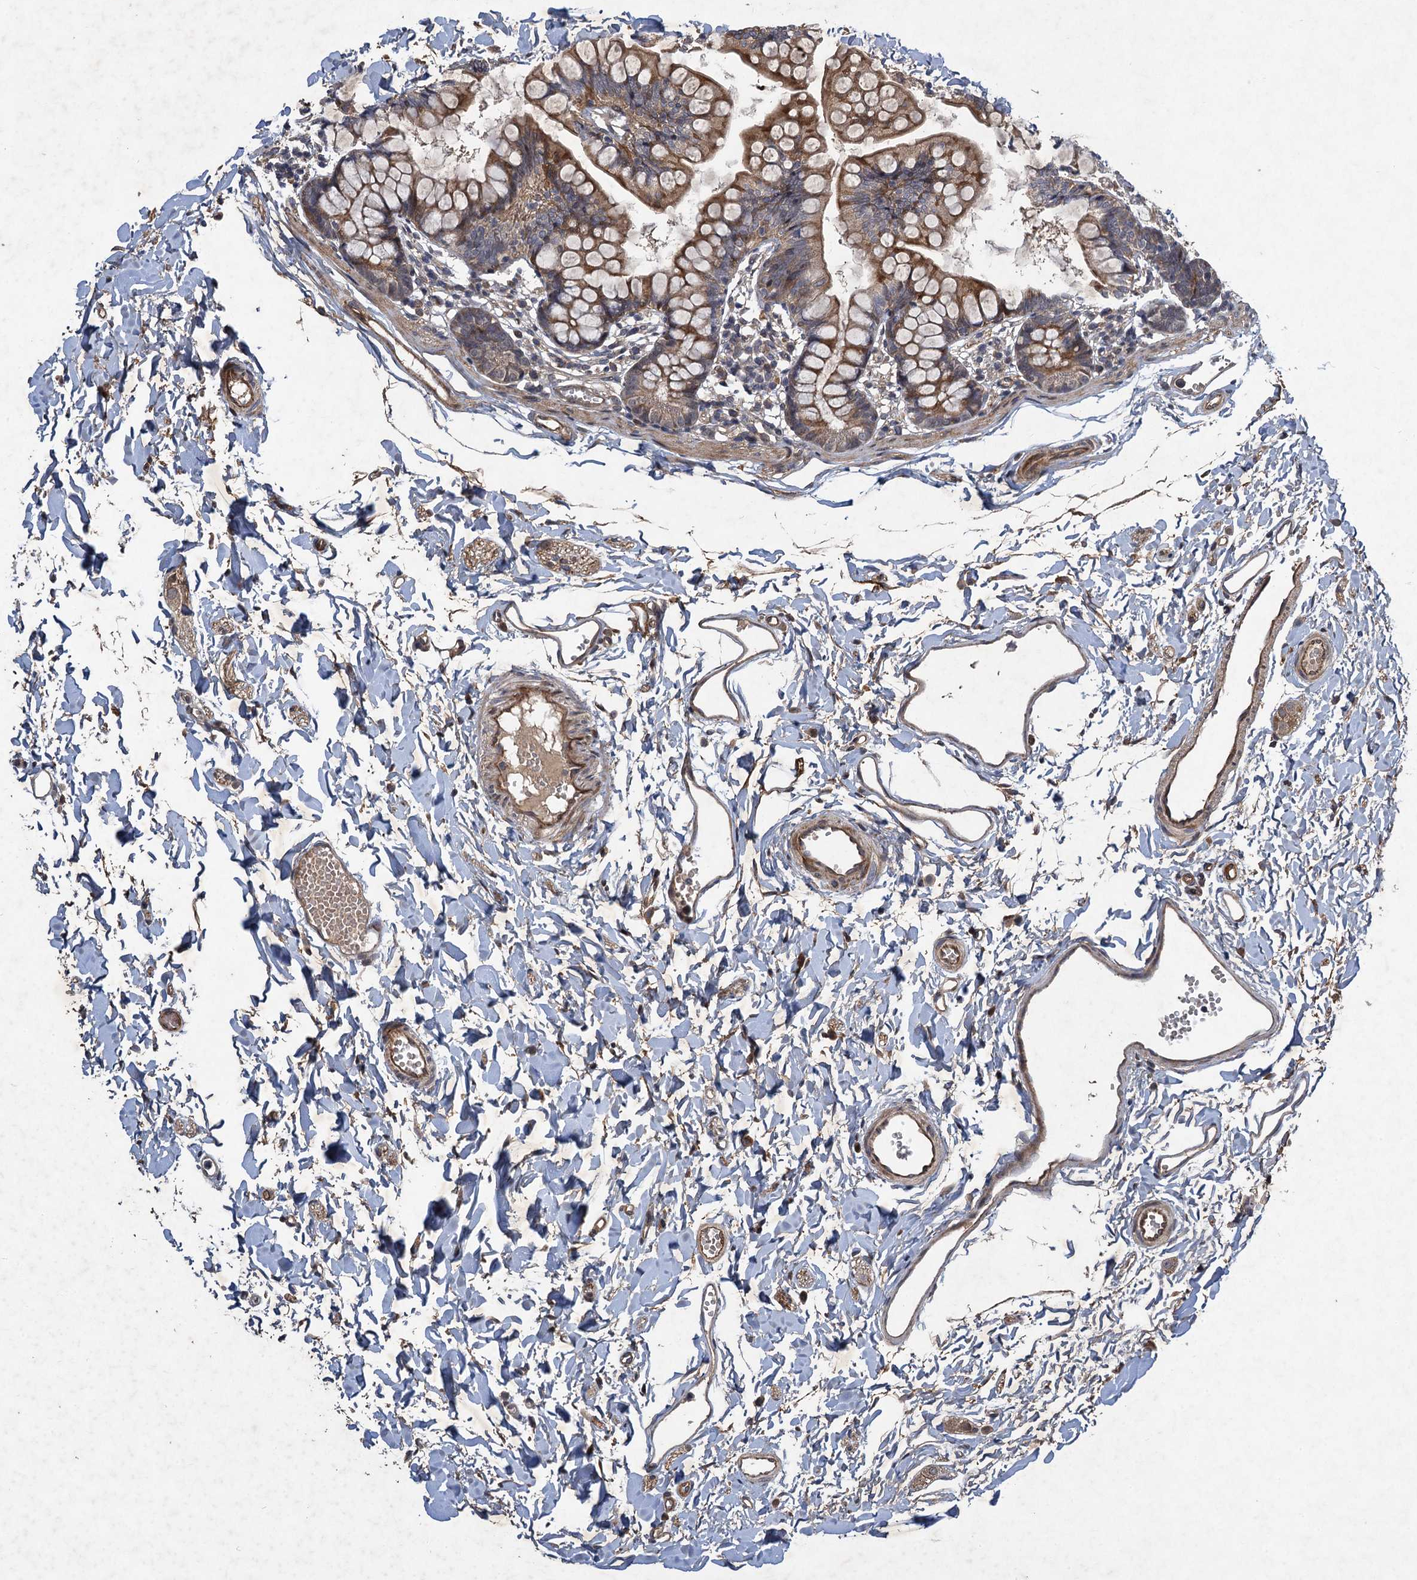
{"staining": {"intensity": "moderate", "quantity": ">75%", "location": "cytoplasmic/membranous"}, "tissue": "small intestine", "cell_type": "Glandular cells", "image_type": "normal", "snomed": [{"axis": "morphology", "description": "Normal tissue, NOS"}, {"axis": "topography", "description": "Small intestine"}], "caption": "An immunohistochemistry (IHC) image of normal tissue is shown. Protein staining in brown shows moderate cytoplasmic/membranous positivity in small intestine within glandular cells. (DAB (3,3'-diaminobenzidine) = brown stain, brightfield microscopy at high magnification).", "gene": "NUDT22", "patient": {"sex": "male", "age": 7}}